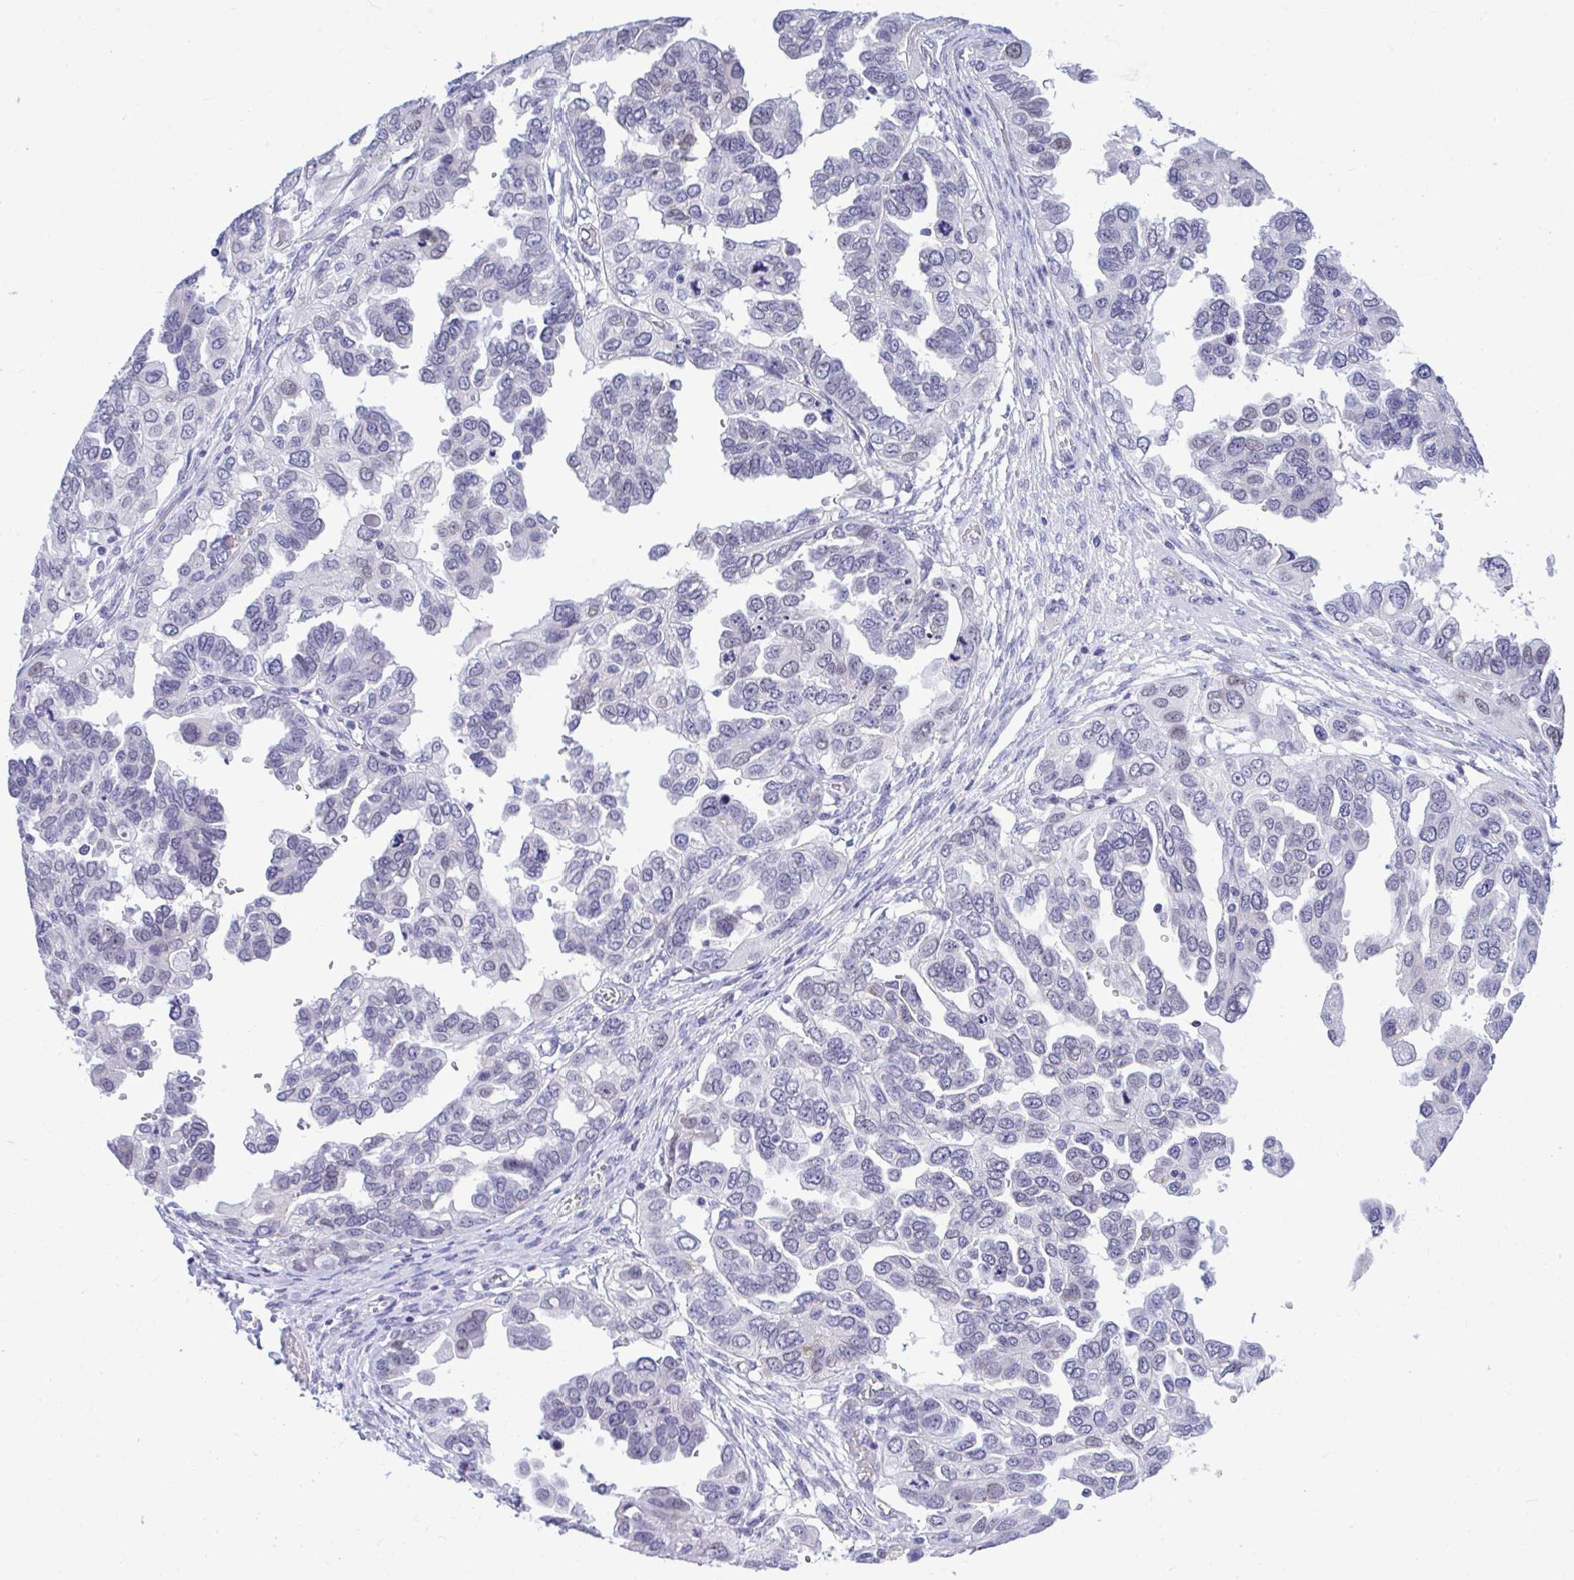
{"staining": {"intensity": "negative", "quantity": "none", "location": "none"}, "tissue": "ovarian cancer", "cell_type": "Tumor cells", "image_type": "cancer", "snomed": [{"axis": "morphology", "description": "Cystadenocarcinoma, serous, NOS"}, {"axis": "topography", "description": "Ovary"}], "caption": "High magnification brightfield microscopy of ovarian cancer stained with DAB (brown) and counterstained with hematoxylin (blue): tumor cells show no significant staining.", "gene": "SLC25A51", "patient": {"sex": "female", "age": 53}}